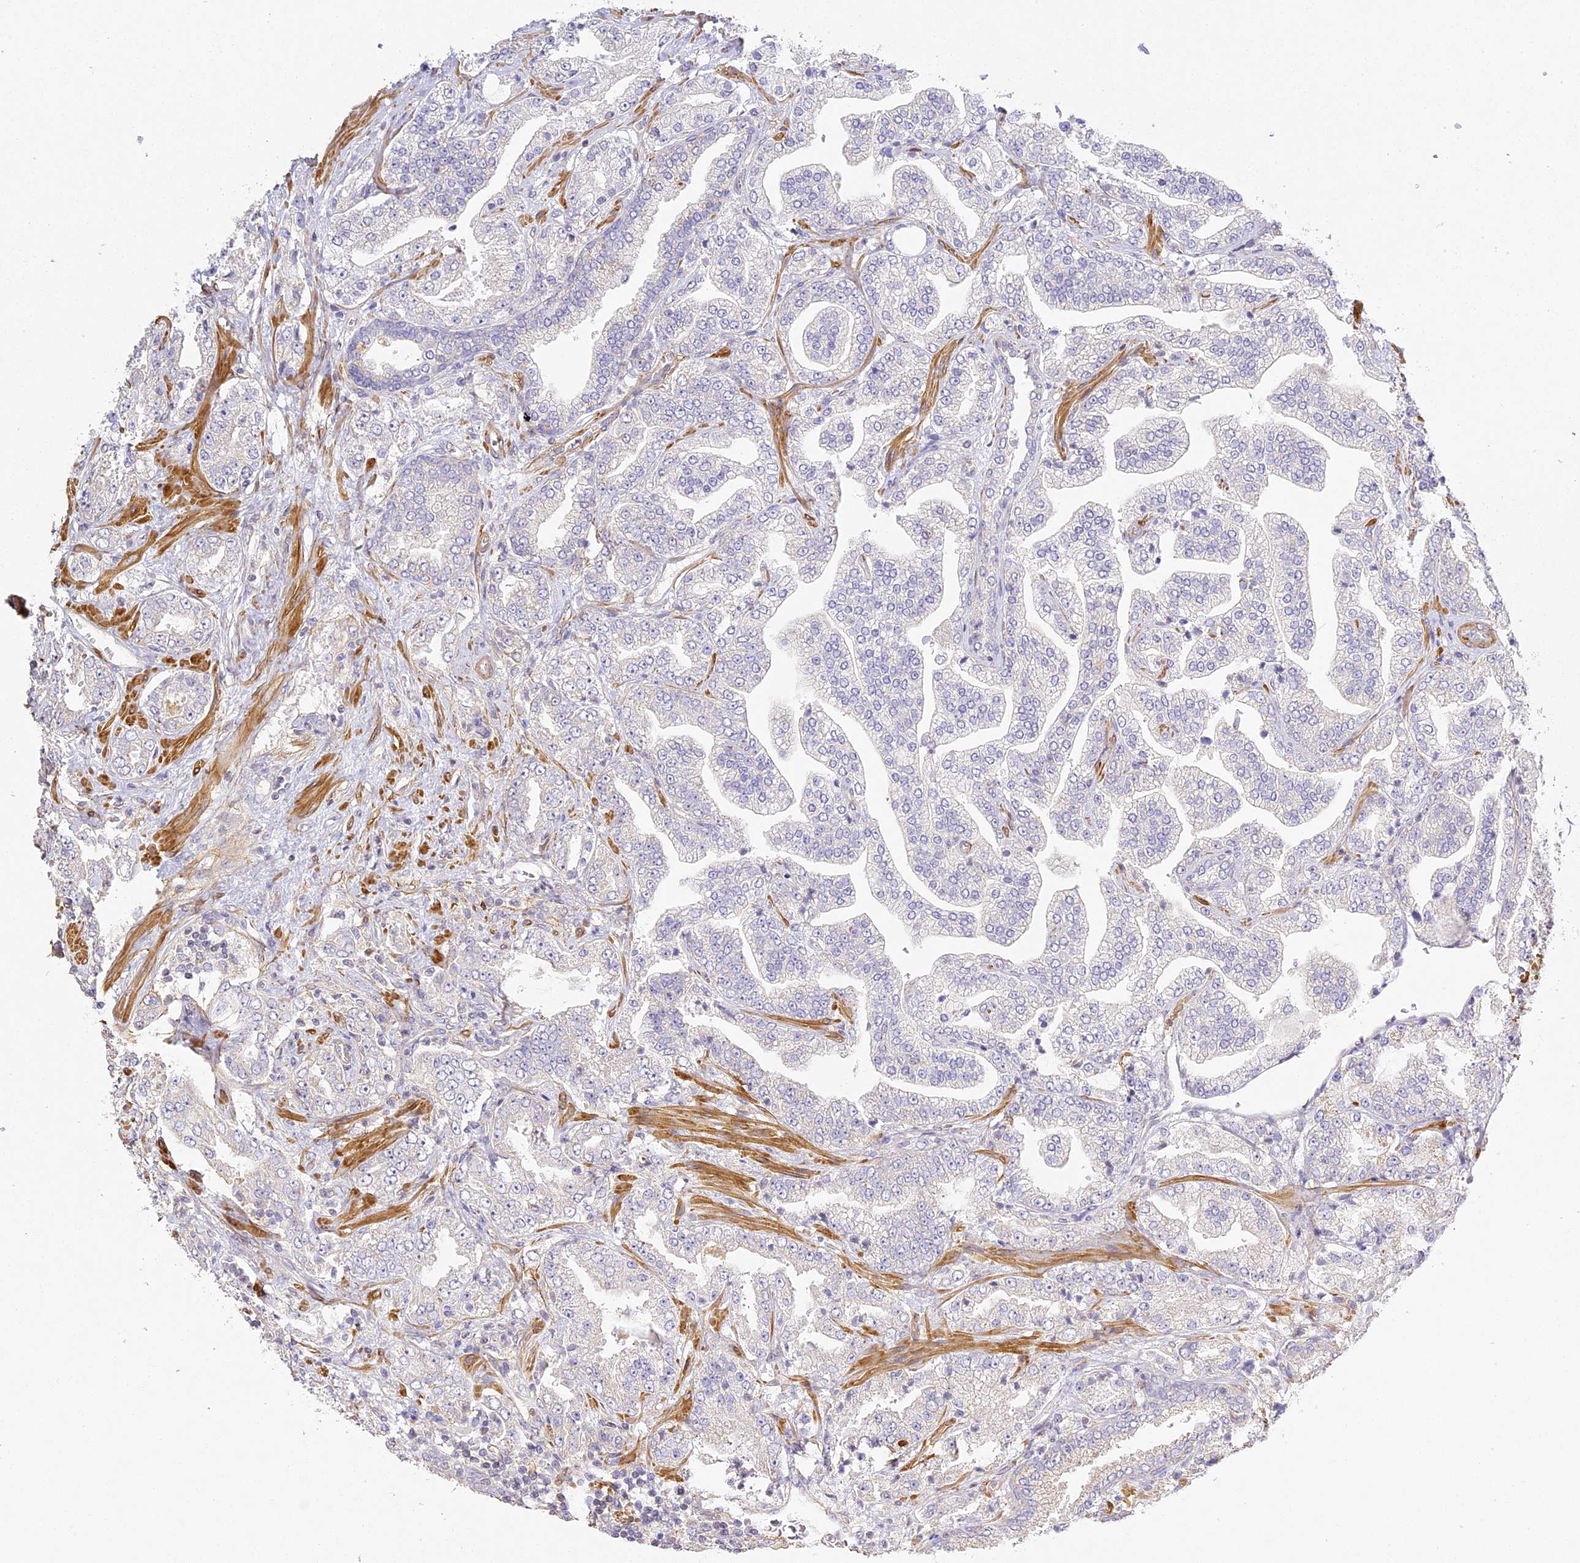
{"staining": {"intensity": "negative", "quantity": "none", "location": "none"}, "tissue": "prostate cancer", "cell_type": "Tumor cells", "image_type": "cancer", "snomed": [{"axis": "morphology", "description": "Adenocarcinoma, High grade"}, {"axis": "topography", "description": "Prostate"}], "caption": "A micrograph of human prostate high-grade adenocarcinoma is negative for staining in tumor cells. Nuclei are stained in blue.", "gene": "MED28", "patient": {"sex": "male", "age": 64}}